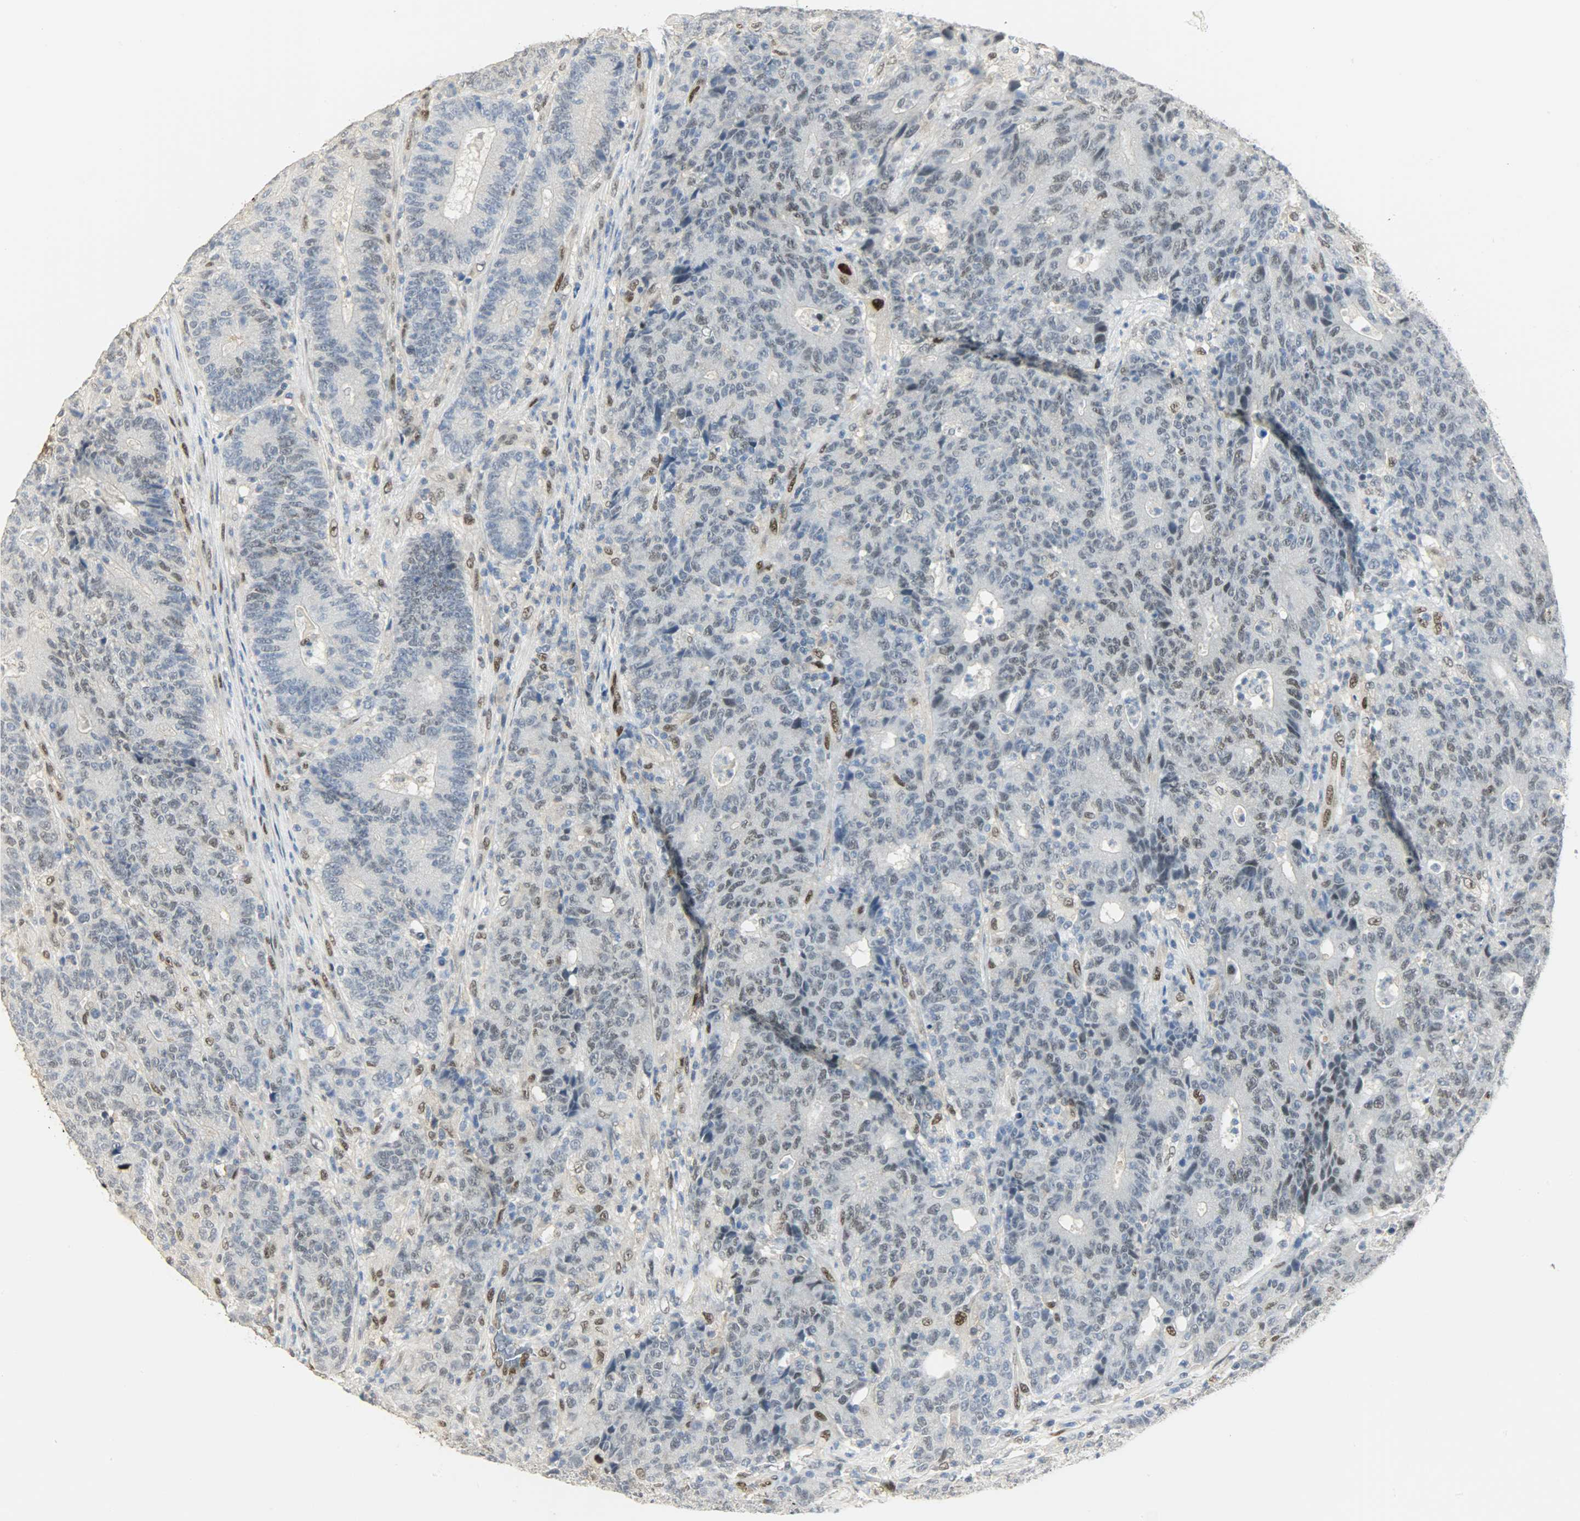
{"staining": {"intensity": "weak", "quantity": "<25%", "location": "nuclear"}, "tissue": "colorectal cancer", "cell_type": "Tumor cells", "image_type": "cancer", "snomed": [{"axis": "morphology", "description": "Normal tissue, NOS"}, {"axis": "morphology", "description": "Adenocarcinoma, NOS"}, {"axis": "topography", "description": "Colon"}], "caption": "Immunohistochemistry of colorectal adenocarcinoma exhibits no staining in tumor cells.", "gene": "NPEPL1", "patient": {"sex": "female", "age": 75}}